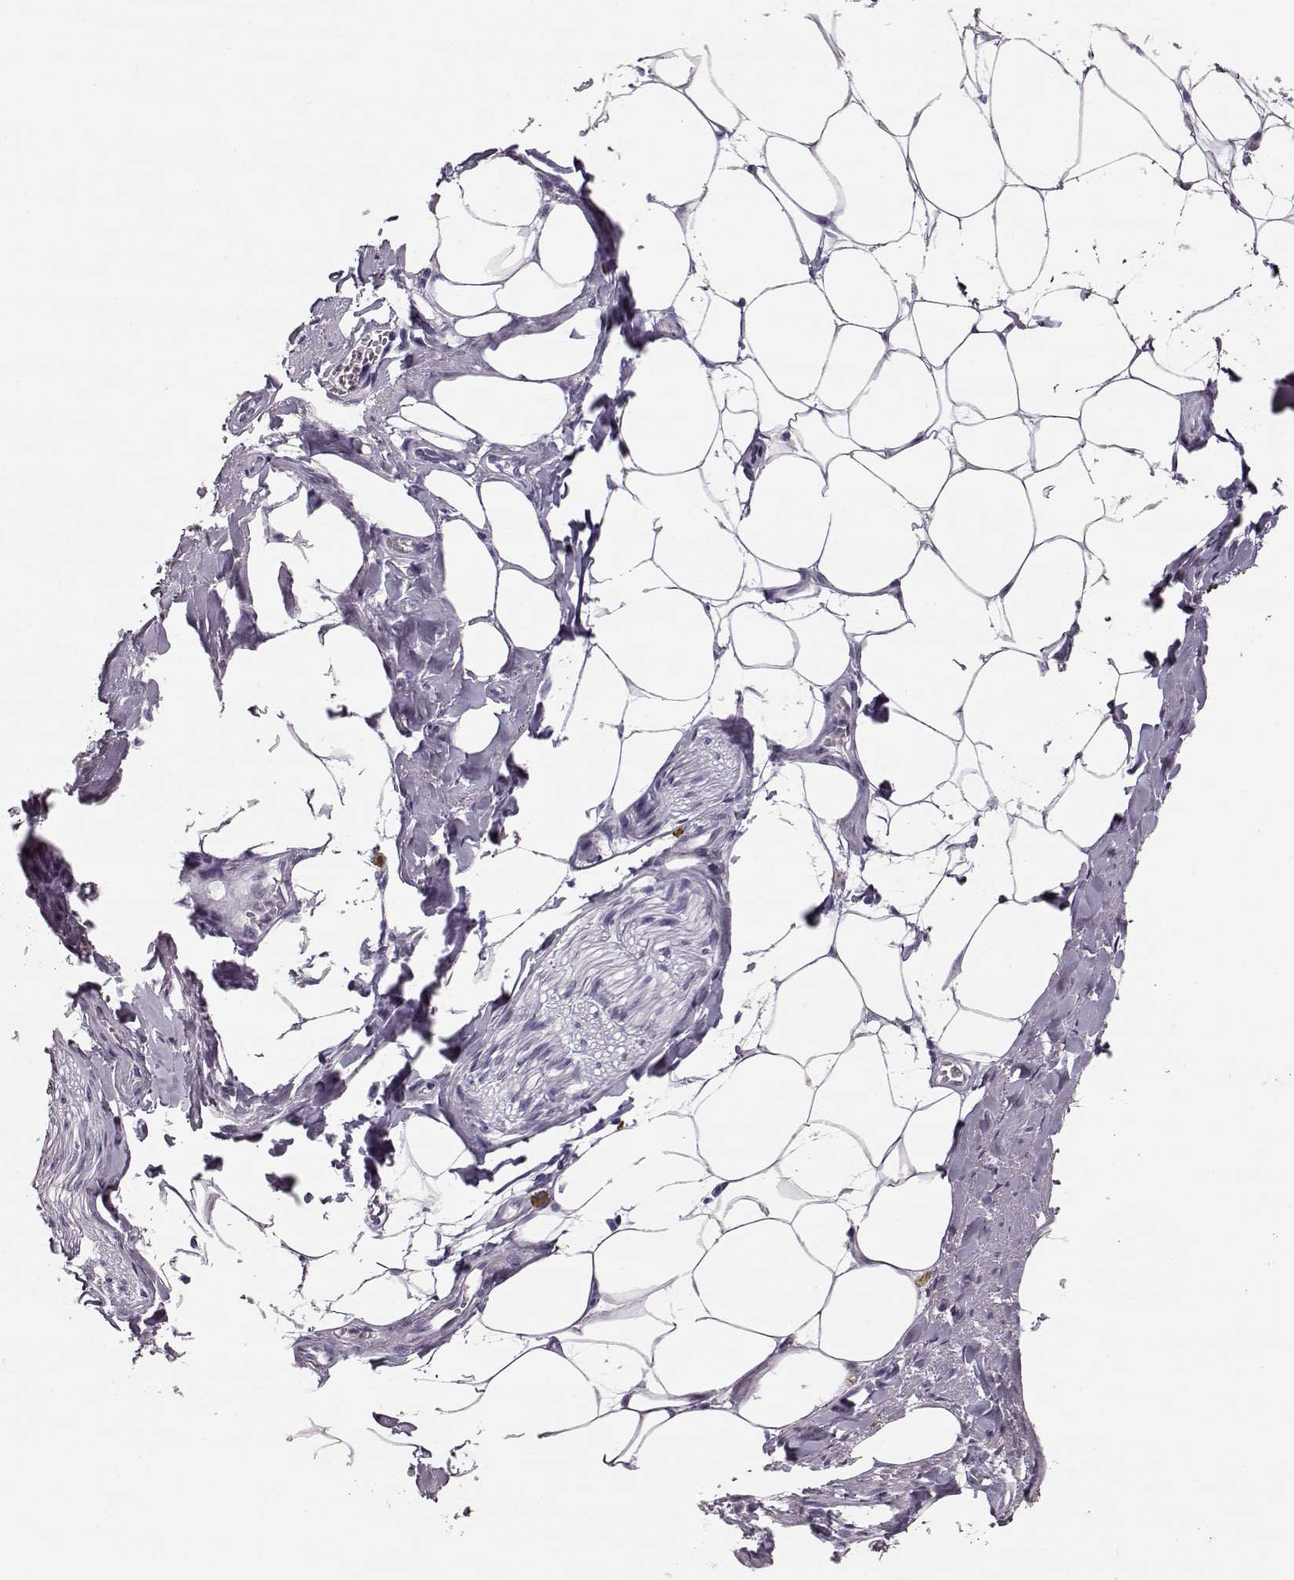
{"staining": {"intensity": "negative", "quantity": "none", "location": "none"}, "tissue": "adipose tissue", "cell_type": "Adipocytes", "image_type": "normal", "snomed": [{"axis": "morphology", "description": "Normal tissue, NOS"}, {"axis": "morphology", "description": "Carcinoid, malignant, NOS"}, {"axis": "topography", "description": "Small intestine"}, {"axis": "topography", "description": "Peripheral nerve tissue"}], "caption": "Human adipose tissue stained for a protein using immunohistochemistry displays no staining in adipocytes.", "gene": "NPTXR", "patient": {"sex": "male", "age": 52}}